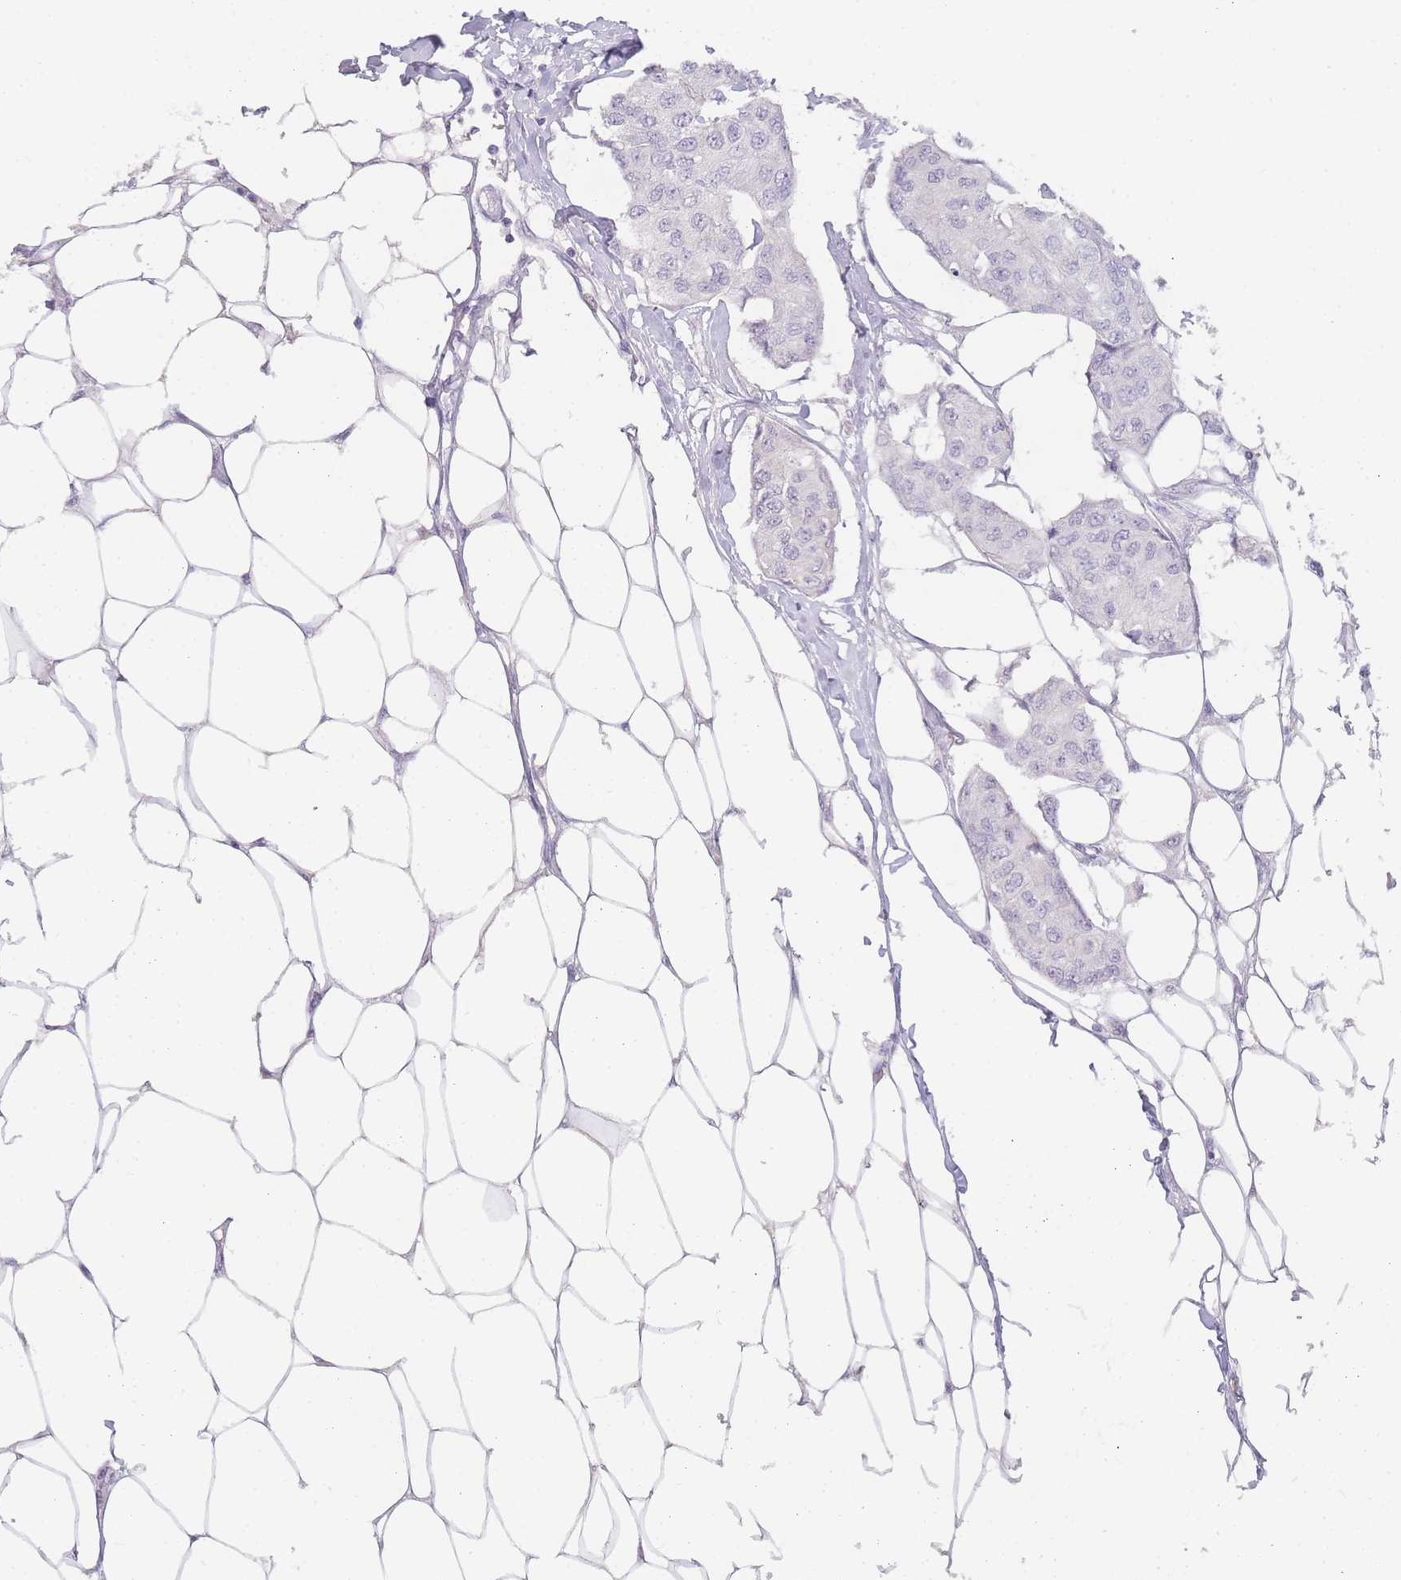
{"staining": {"intensity": "negative", "quantity": "none", "location": "none"}, "tissue": "breast cancer", "cell_type": "Tumor cells", "image_type": "cancer", "snomed": [{"axis": "morphology", "description": "Duct carcinoma"}, {"axis": "topography", "description": "Breast"}, {"axis": "topography", "description": "Lymph node"}], "caption": "Immunohistochemistry (IHC) of breast infiltrating ductal carcinoma demonstrates no expression in tumor cells. Brightfield microscopy of immunohistochemistry stained with DAB (3,3'-diaminobenzidine) (brown) and hematoxylin (blue), captured at high magnification.", "gene": "INS", "patient": {"sex": "female", "age": 80}}